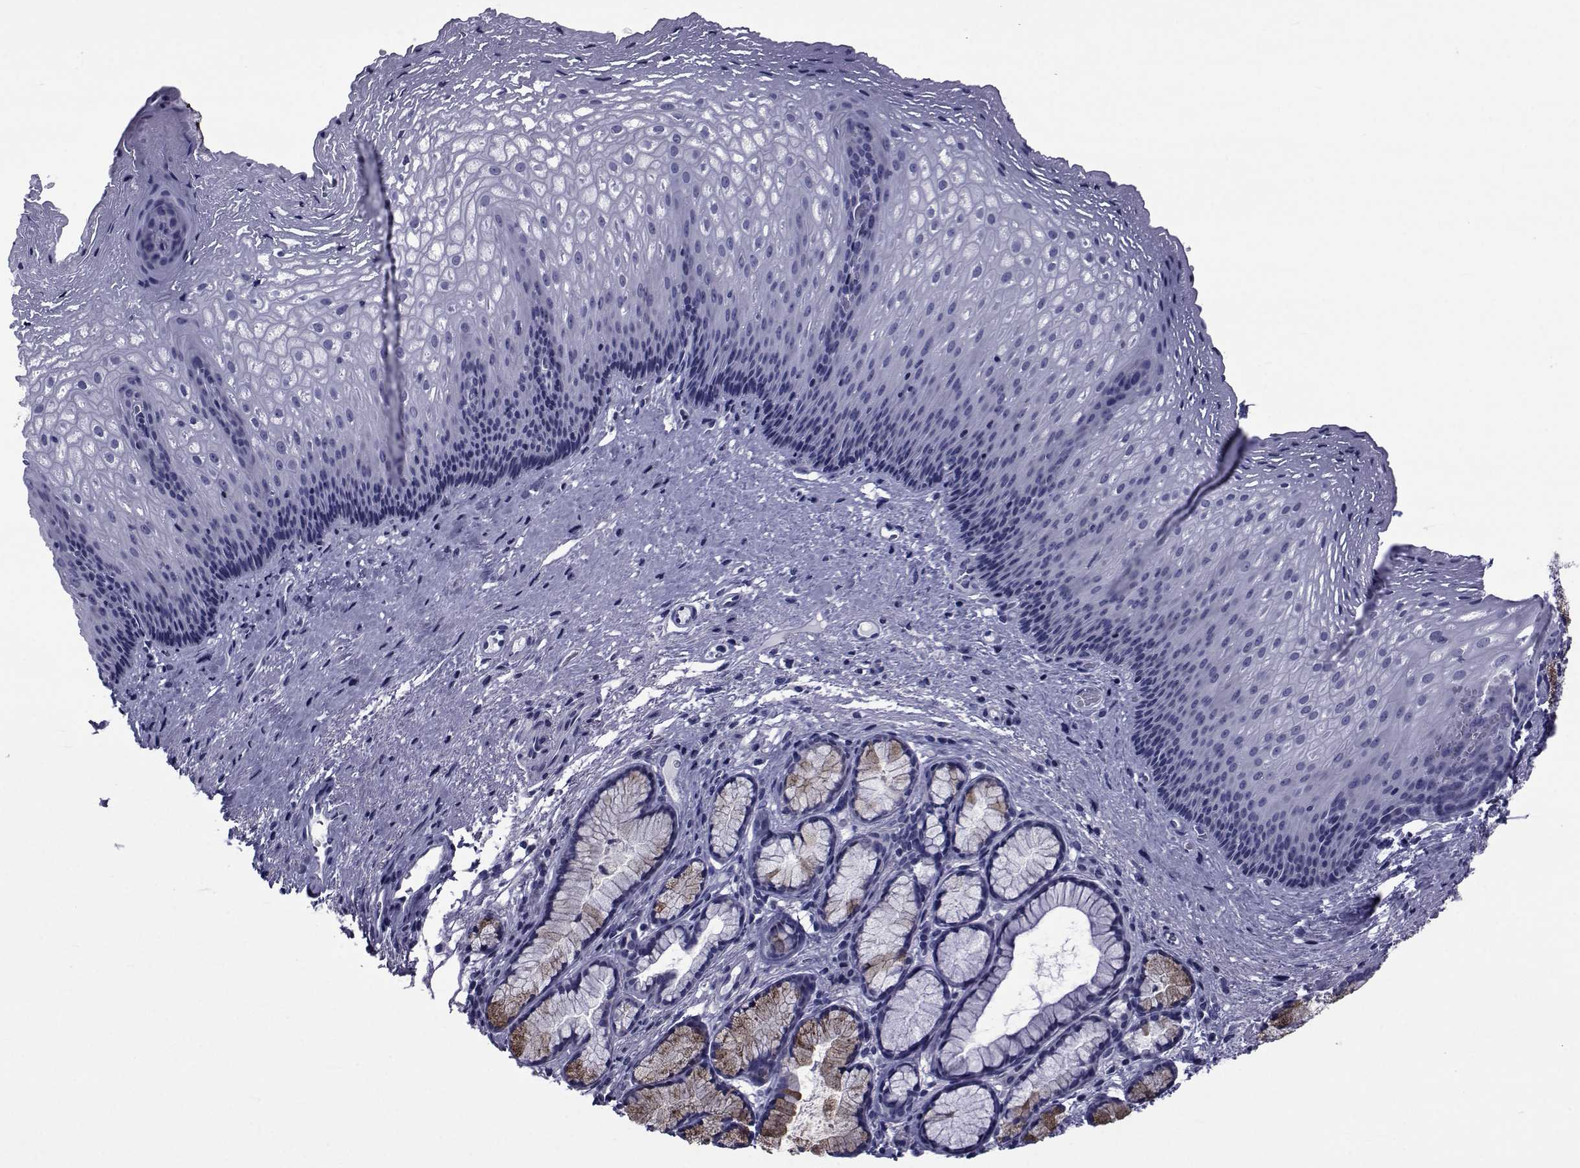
{"staining": {"intensity": "negative", "quantity": "none", "location": "none"}, "tissue": "esophagus", "cell_type": "Squamous epithelial cells", "image_type": "normal", "snomed": [{"axis": "morphology", "description": "Normal tissue, NOS"}, {"axis": "topography", "description": "Esophagus"}], "caption": "The micrograph shows no staining of squamous epithelial cells in normal esophagus. (DAB immunohistochemistry (IHC), high magnification).", "gene": "GKAP1", "patient": {"sex": "male", "age": 76}}